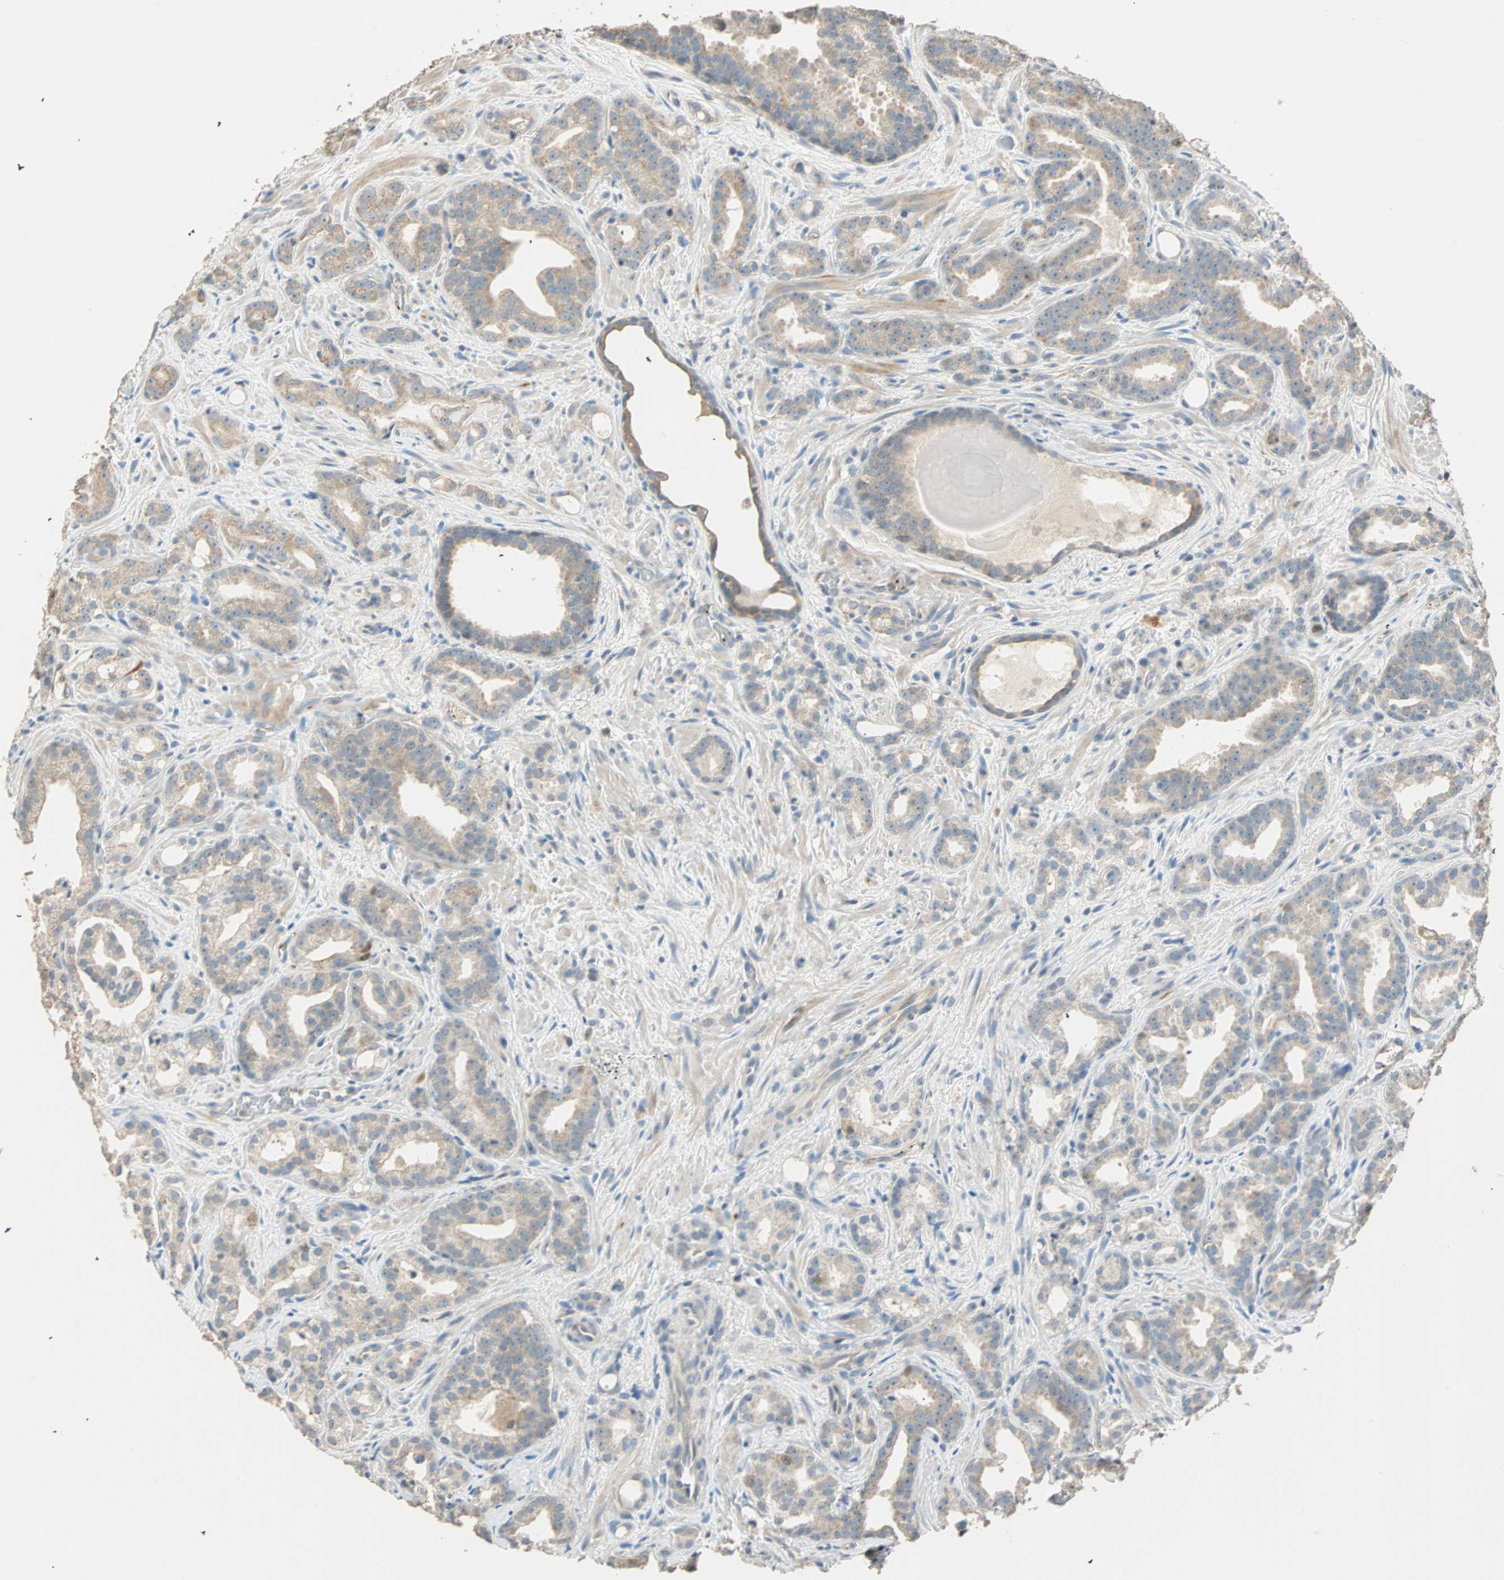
{"staining": {"intensity": "weak", "quantity": "25%-75%", "location": "cytoplasmic/membranous"}, "tissue": "prostate cancer", "cell_type": "Tumor cells", "image_type": "cancer", "snomed": [{"axis": "morphology", "description": "Adenocarcinoma, Low grade"}, {"axis": "topography", "description": "Prostate"}], "caption": "Tumor cells display low levels of weak cytoplasmic/membranous expression in about 25%-75% of cells in human prostate cancer. (Stains: DAB in brown, nuclei in blue, Microscopy: brightfield microscopy at high magnification).", "gene": "RAD18", "patient": {"sex": "male", "age": 63}}